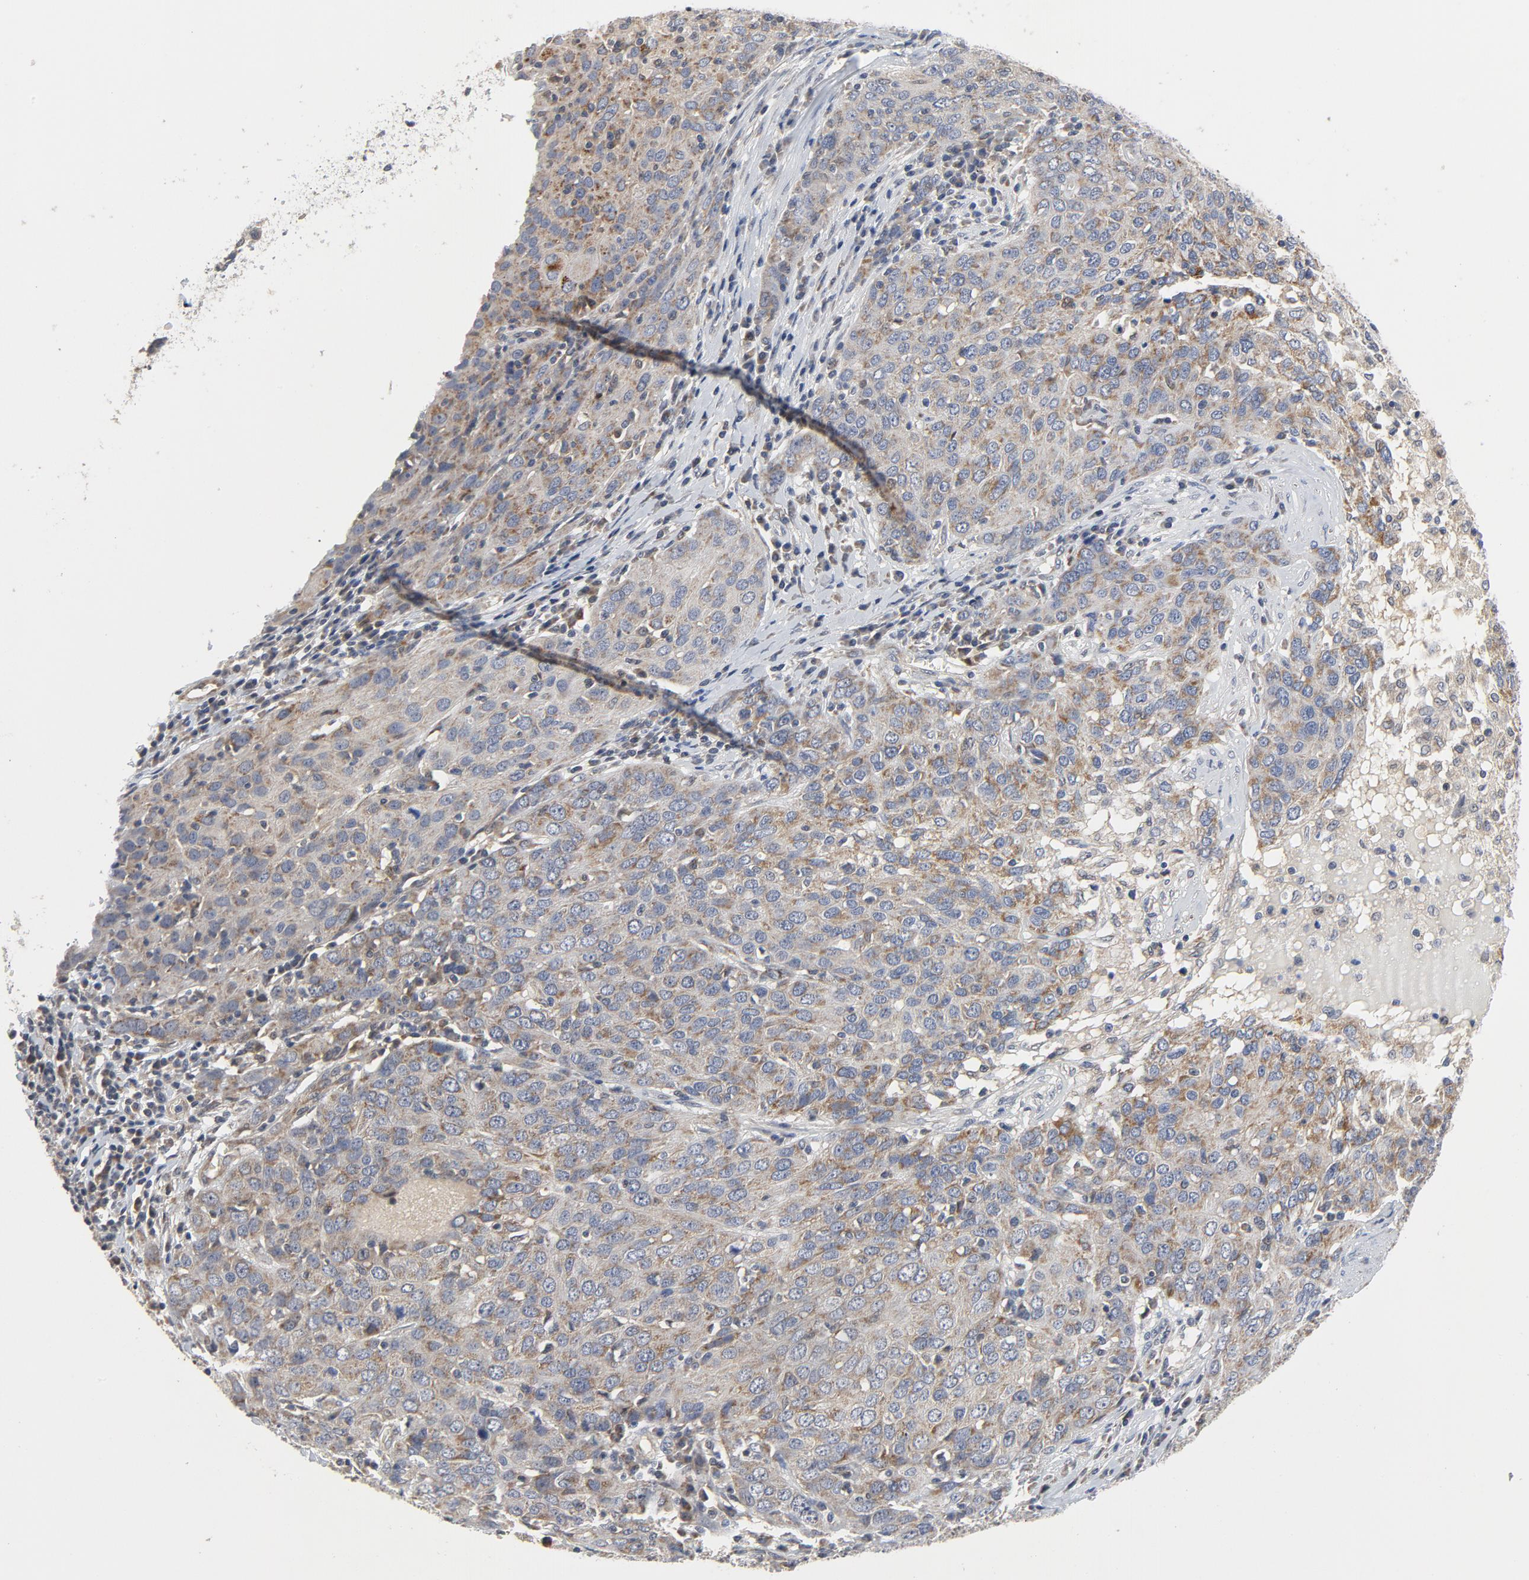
{"staining": {"intensity": "moderate", "quantity": ">75%", "location": "cytoplasmic/membranous"}, "tissue": "ovarian cancer", "cell_type": "Tumor cells", "image_type": "cancer", "snomed": [{"axis": "morphology", "description": "Carcinoma, endometroid"}, {"axis": "topography", "description": "Ovary"}], "caption": "A histopathology image of endometroid carcinoma (ovarian) stained for a protein demonstrates moderate cytoplasmic/membranous brown staining in tumor cells.", "gene": "C14orf119", "patient": {"sex": "female", "age": 50}}